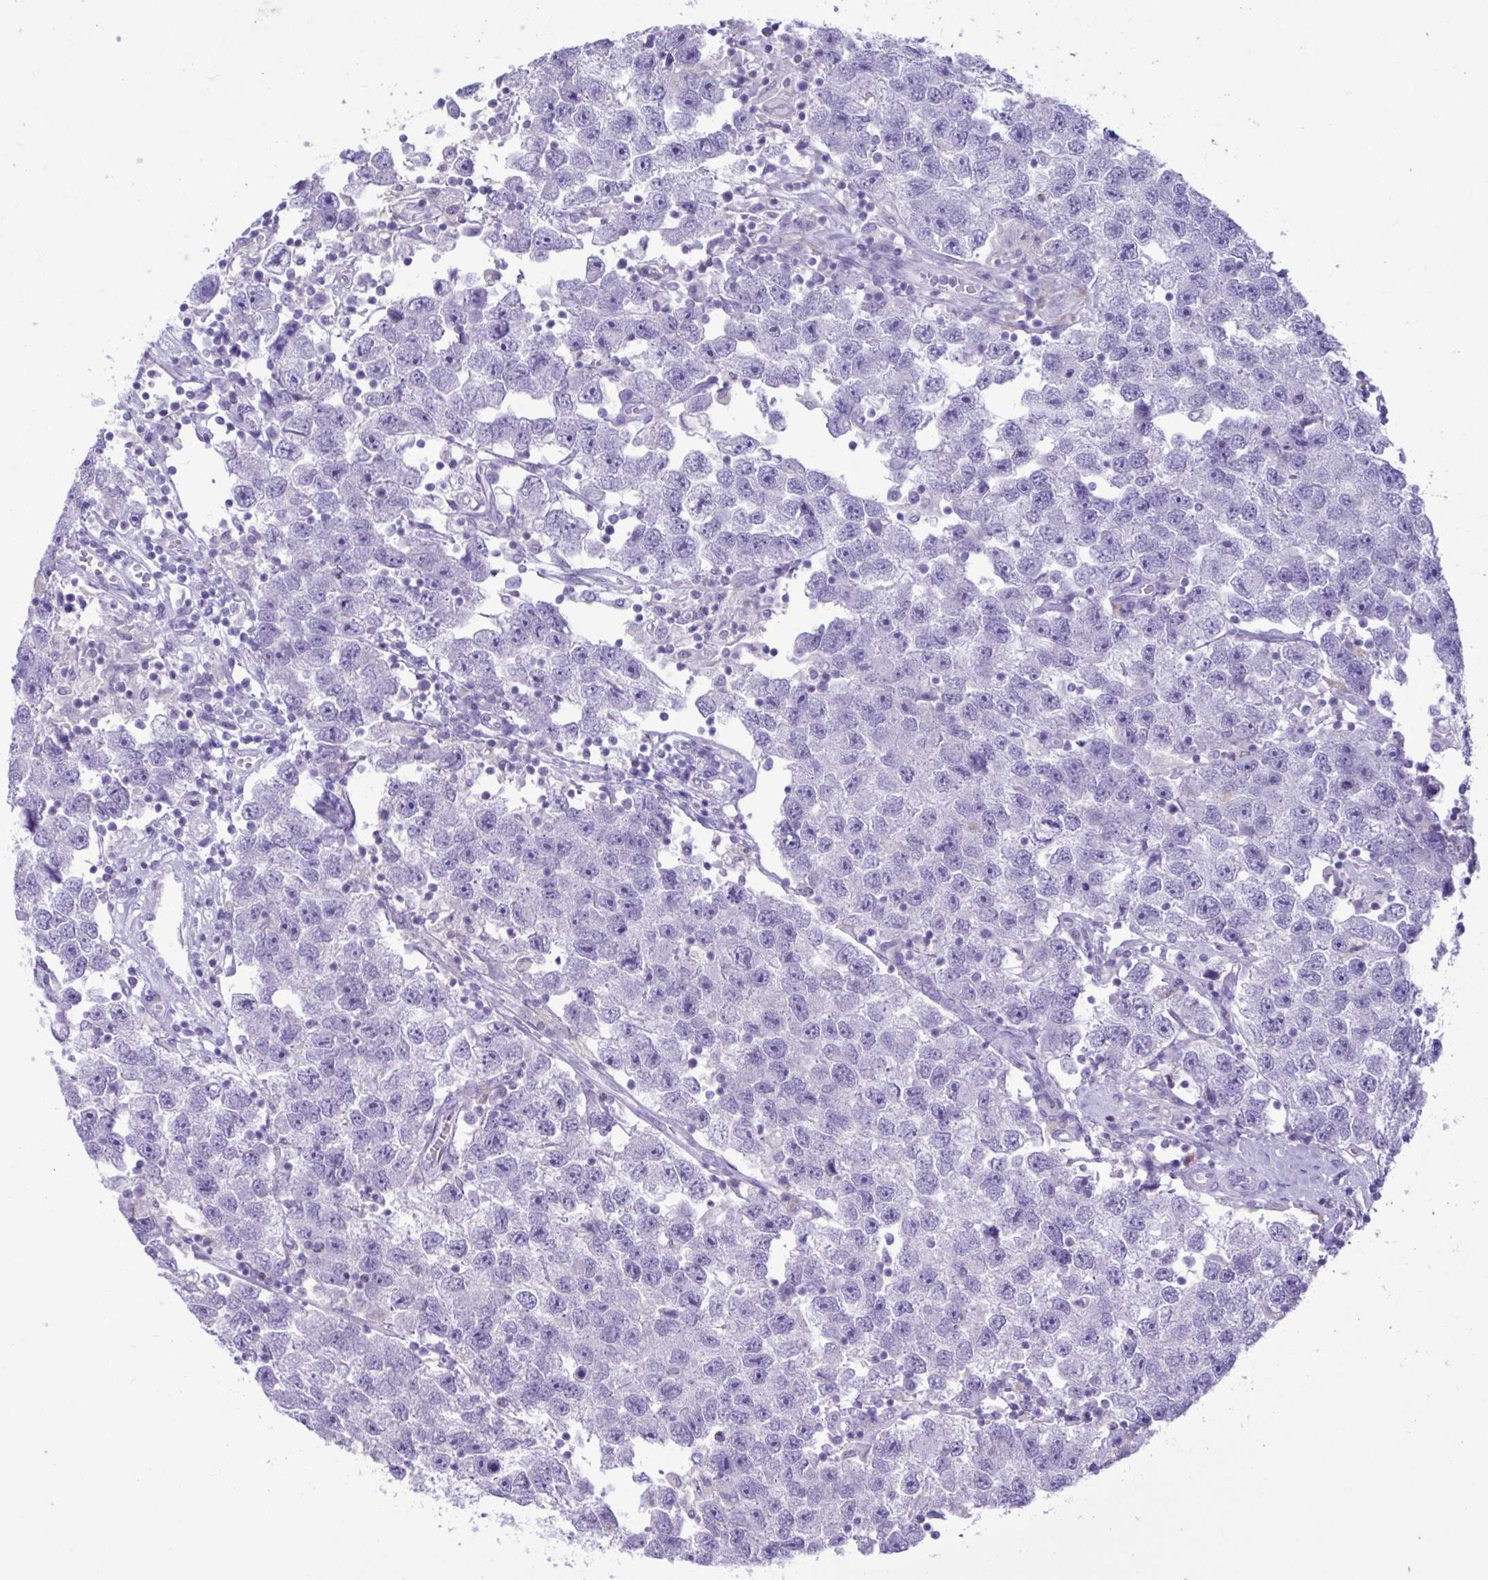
{"staining": {"intensity": "negative", "quantity": "none", "location": "none"}, "tissue": "testis cancer", "cell_type": "Tumor cells", "image_type": "cancer", "snomed": [{"axis": "morphology", "description": "Seminoma, NOS"}, {"axis": "topography", "description": "Testis"}], "caption": "A histopathology image of human testis seminoma is negative for staining in tumor cells.", "gene": "XCL1", "patient": {"sex": "male", "age": 26}}